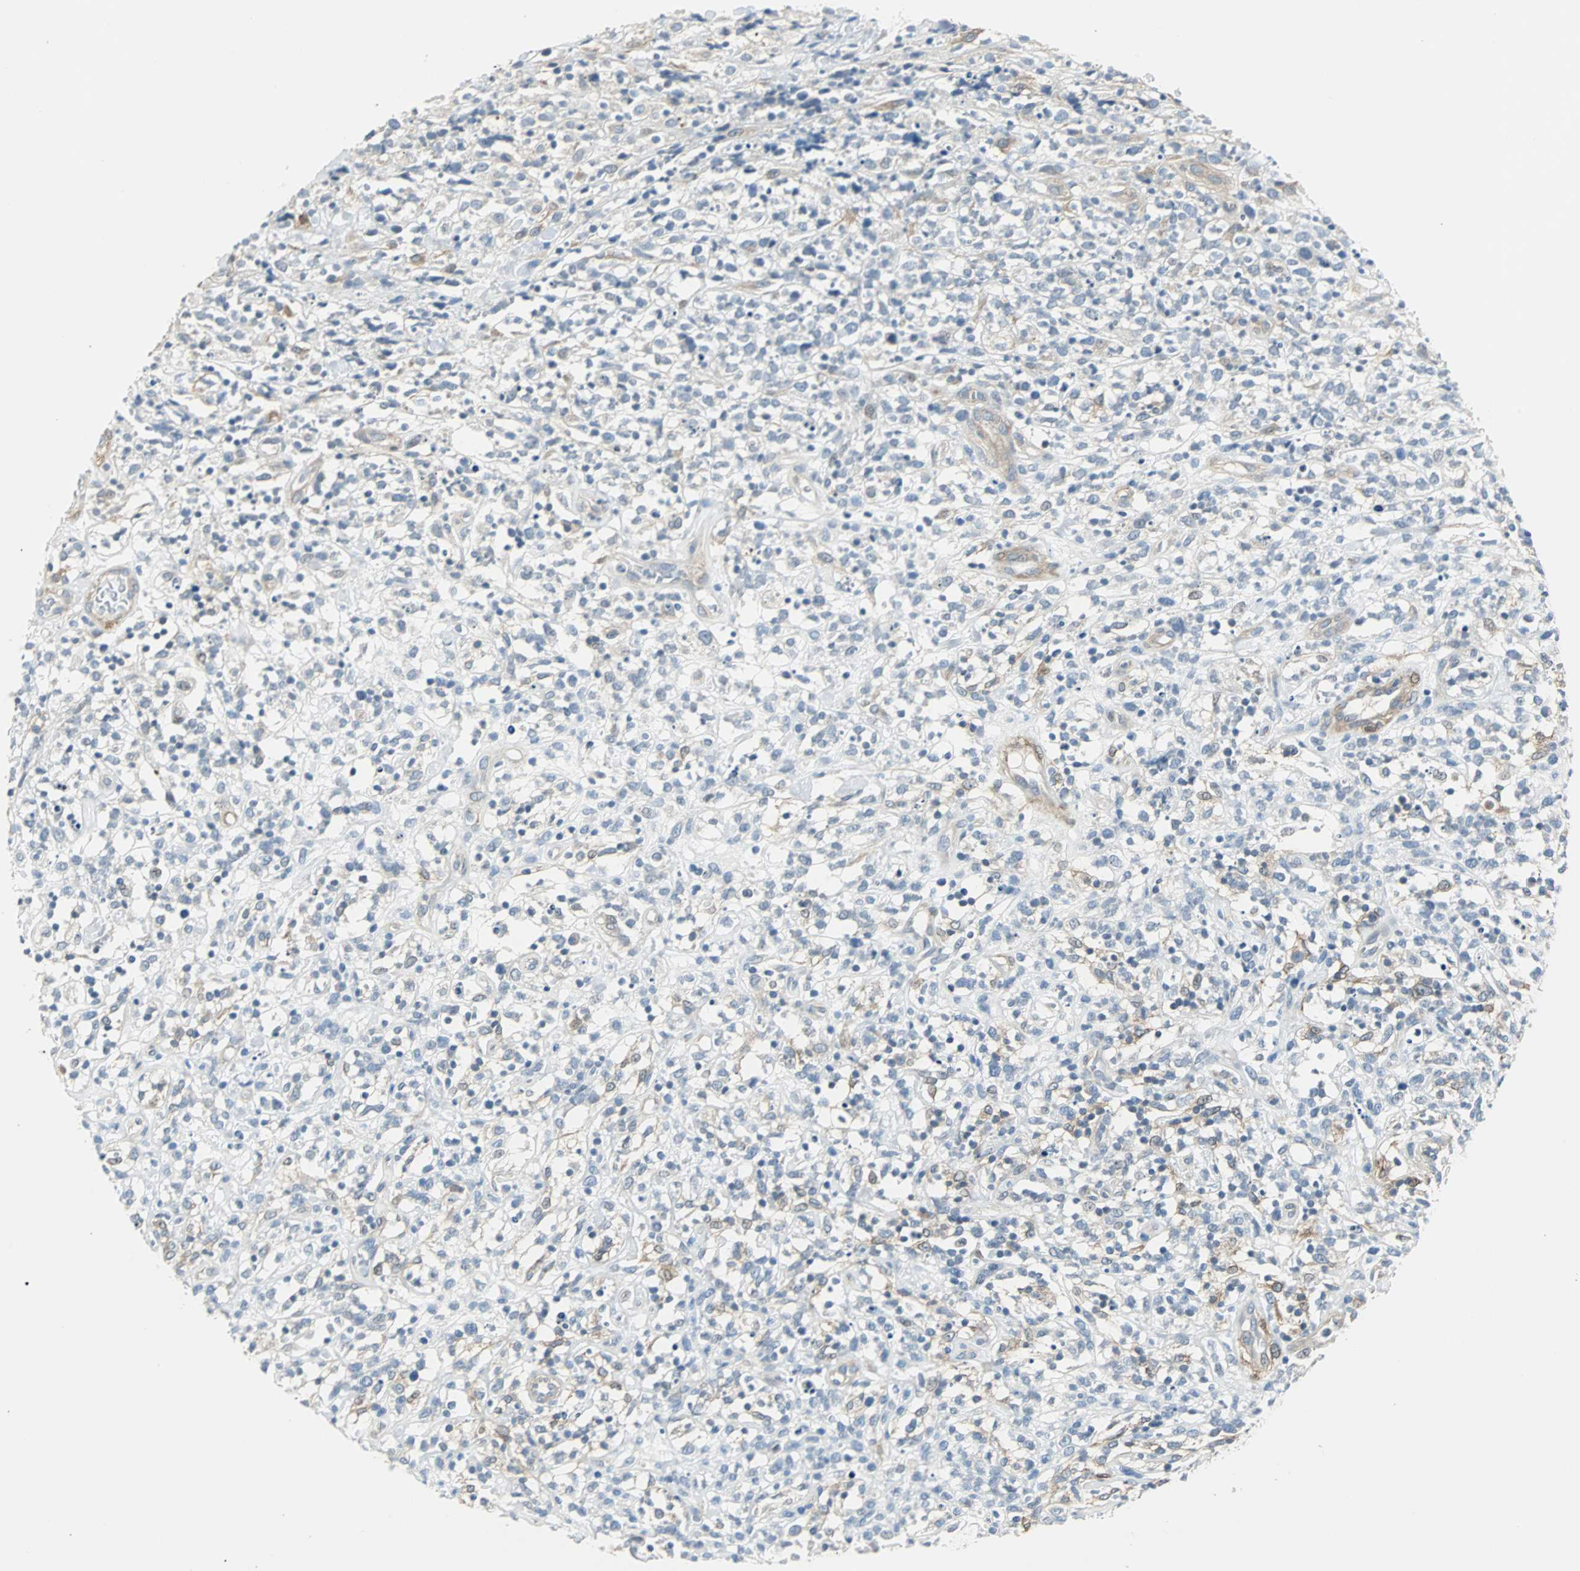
{"staining": {"intensity": "negative", "quantity": "none", "location": "none"}, "tissue": "lymphoma", "cell_type": "Tumor cells", "image_type": "cancer", "snomed": [{"axis": "morphology", "description": "Malignant lymphoma, non-Hodgkin's type, High grade"}, {"axis": "topography", "description": "Lymph node"}], "caption": "Immunohistochemistry micrograph of neoplastic tissue: human lymphoma stained with DAB shows no significant protein staining in tumor cells.", "gene": "FHL2", "patient": {"sex": "female", "age": 73}}